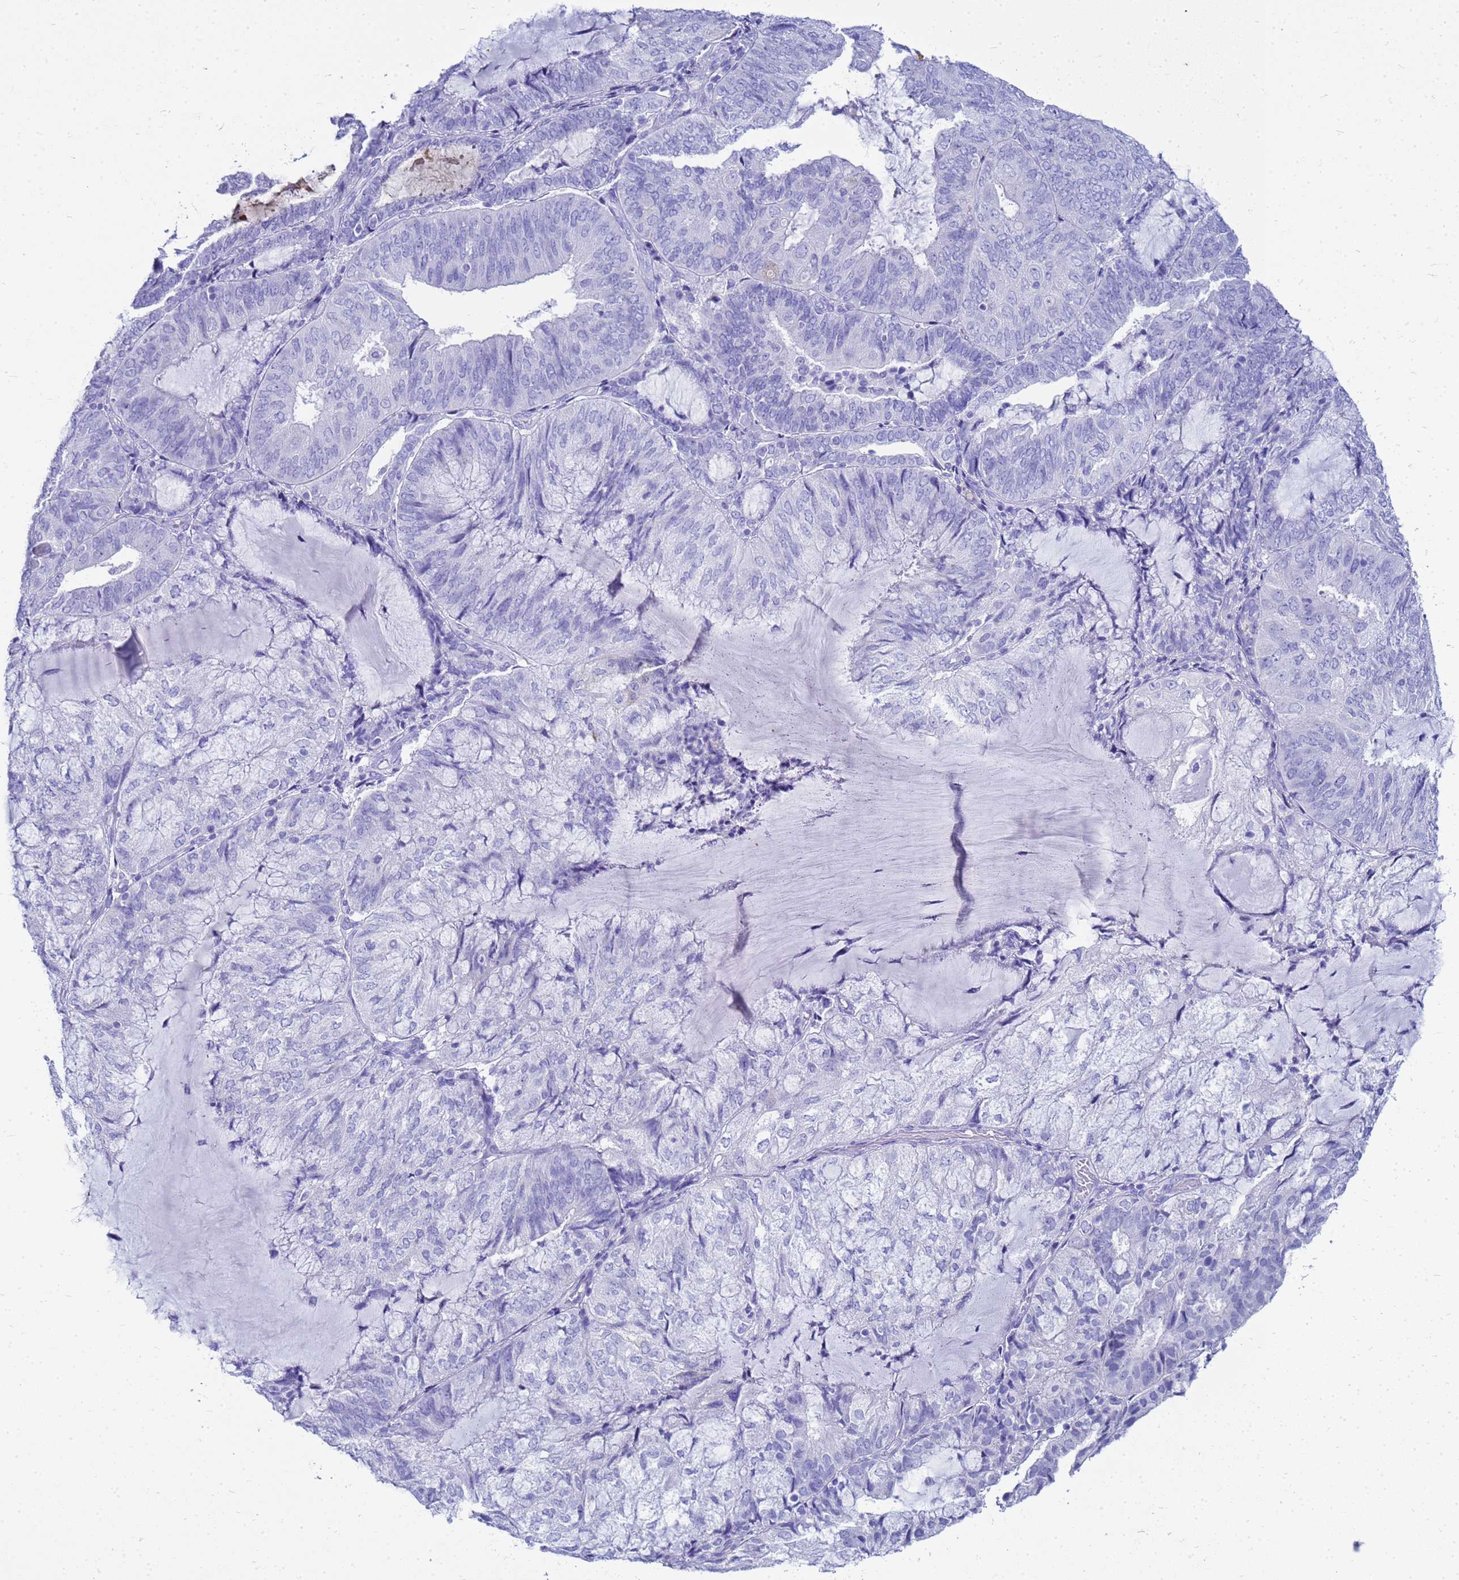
{"staining": {"intensity": "negative", "quantity": "none", "location": "none"}, "tissue": "endometrial cancer", "cell_type": "Tumor cells", "image_type": "cancer", "snomed": [{"axis": "morphology", "description": "Adenocarcinoma, NOS"}, {"axis": "topography", "description": "Endometrium"}], "caption": "A high-resolution micrograph shows IHC staining of endometrial cancer, which reveals no significant positivity in tumor cells.", "gene": "CKB", "patient": {"sex": "female", "age": 81}}